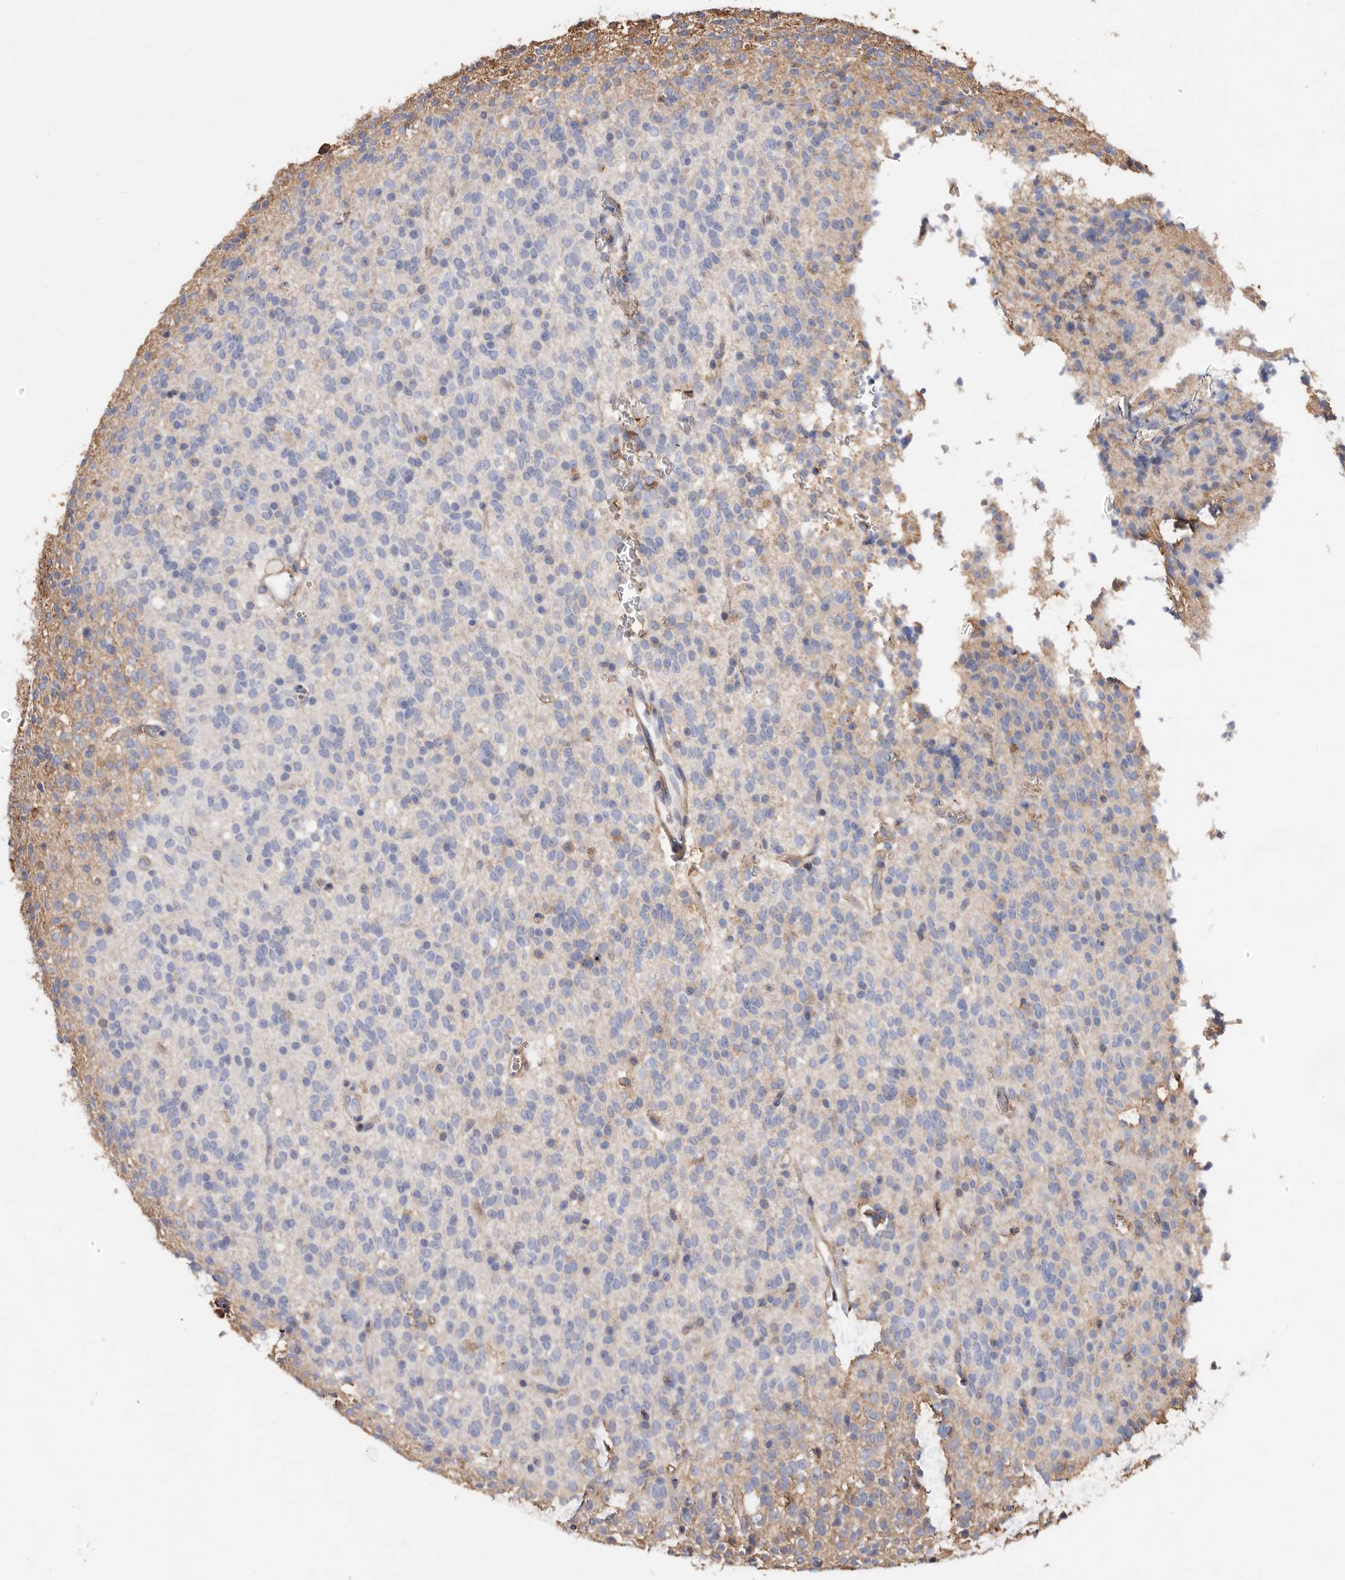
{"staining": {"intensity": "moderate", "quantity": "<25%", "location": "cytoplasmic/membranous"}, "tissue": "glioma", "cell_type": "Tumor cells", "image_type": "cancer", "snomed": [{"axis": "morphology", "description": "Glioma, malignant, High grade"}, {"axis": "topography", "description": "Brain"}], "caption": "This is an image of immunohistochemistry (IHC) staining of malignant high-grade glioma, which shows moderate positivity in the cytoplasmic/membranous of tumor cells.", "gene": "COQ8B", "patient": {"sex": "male", "age": 34}}